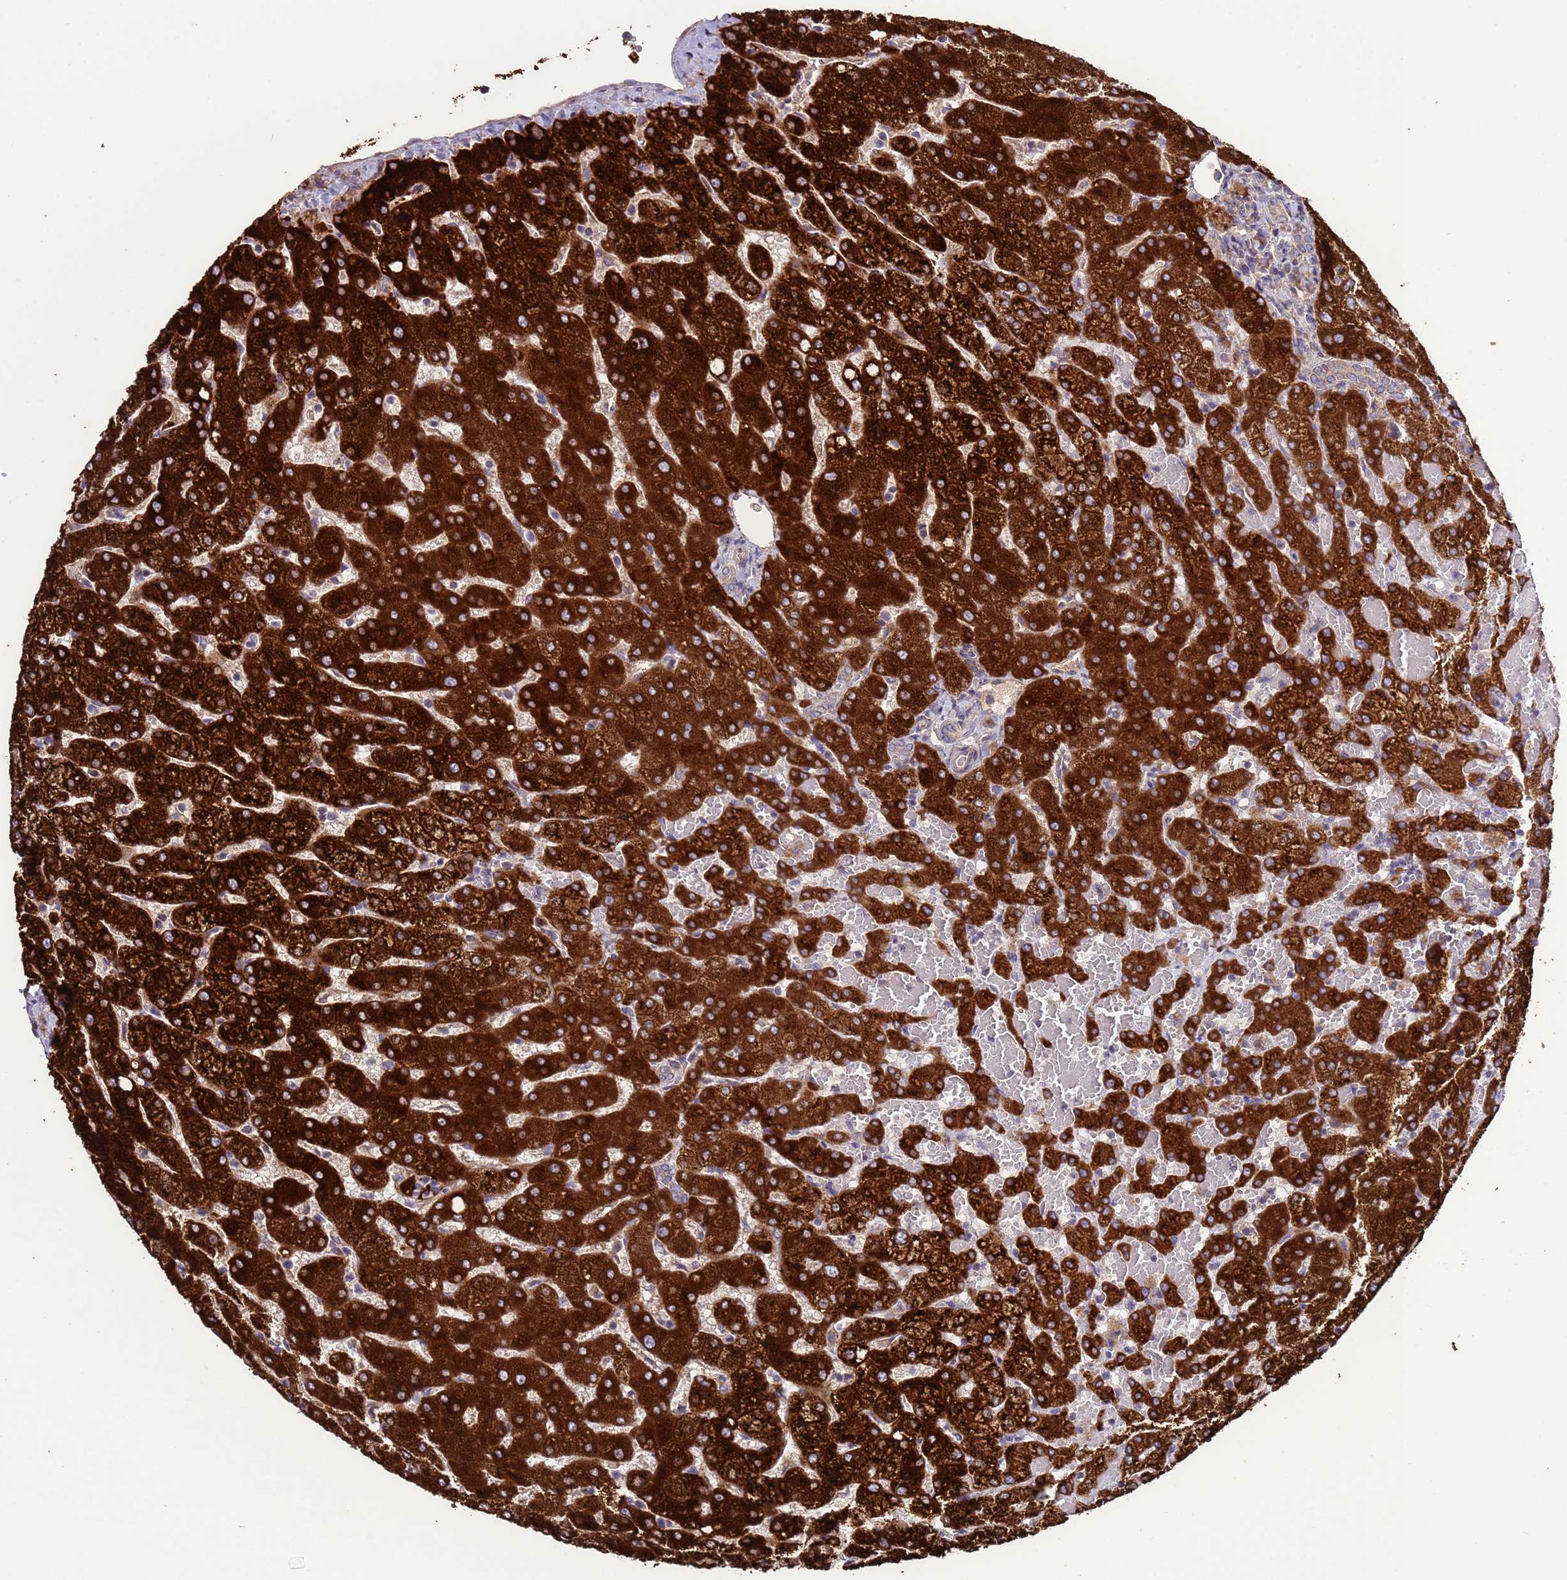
{"staining": {"intensity": "negative", "quantity": "none", "location": "none"}, "tissue": "liver", "cell_type": "Cholangiocytes", "image_type": "normal", "snomed": [{"axis": "morphology", "description": "Normal tissue, NOS"}, {"axis": "topography", "description": "Liver"}], "caption": "This photomicrograph is of unremarkable liver stained with immunohistochemistry to label a protein in brown with the nuclei are counter-stained blue. There is no staining in cholangiocytes.", "gene": "EEF1AKMT1", "patient": {"sex": "female", "age": 54}}